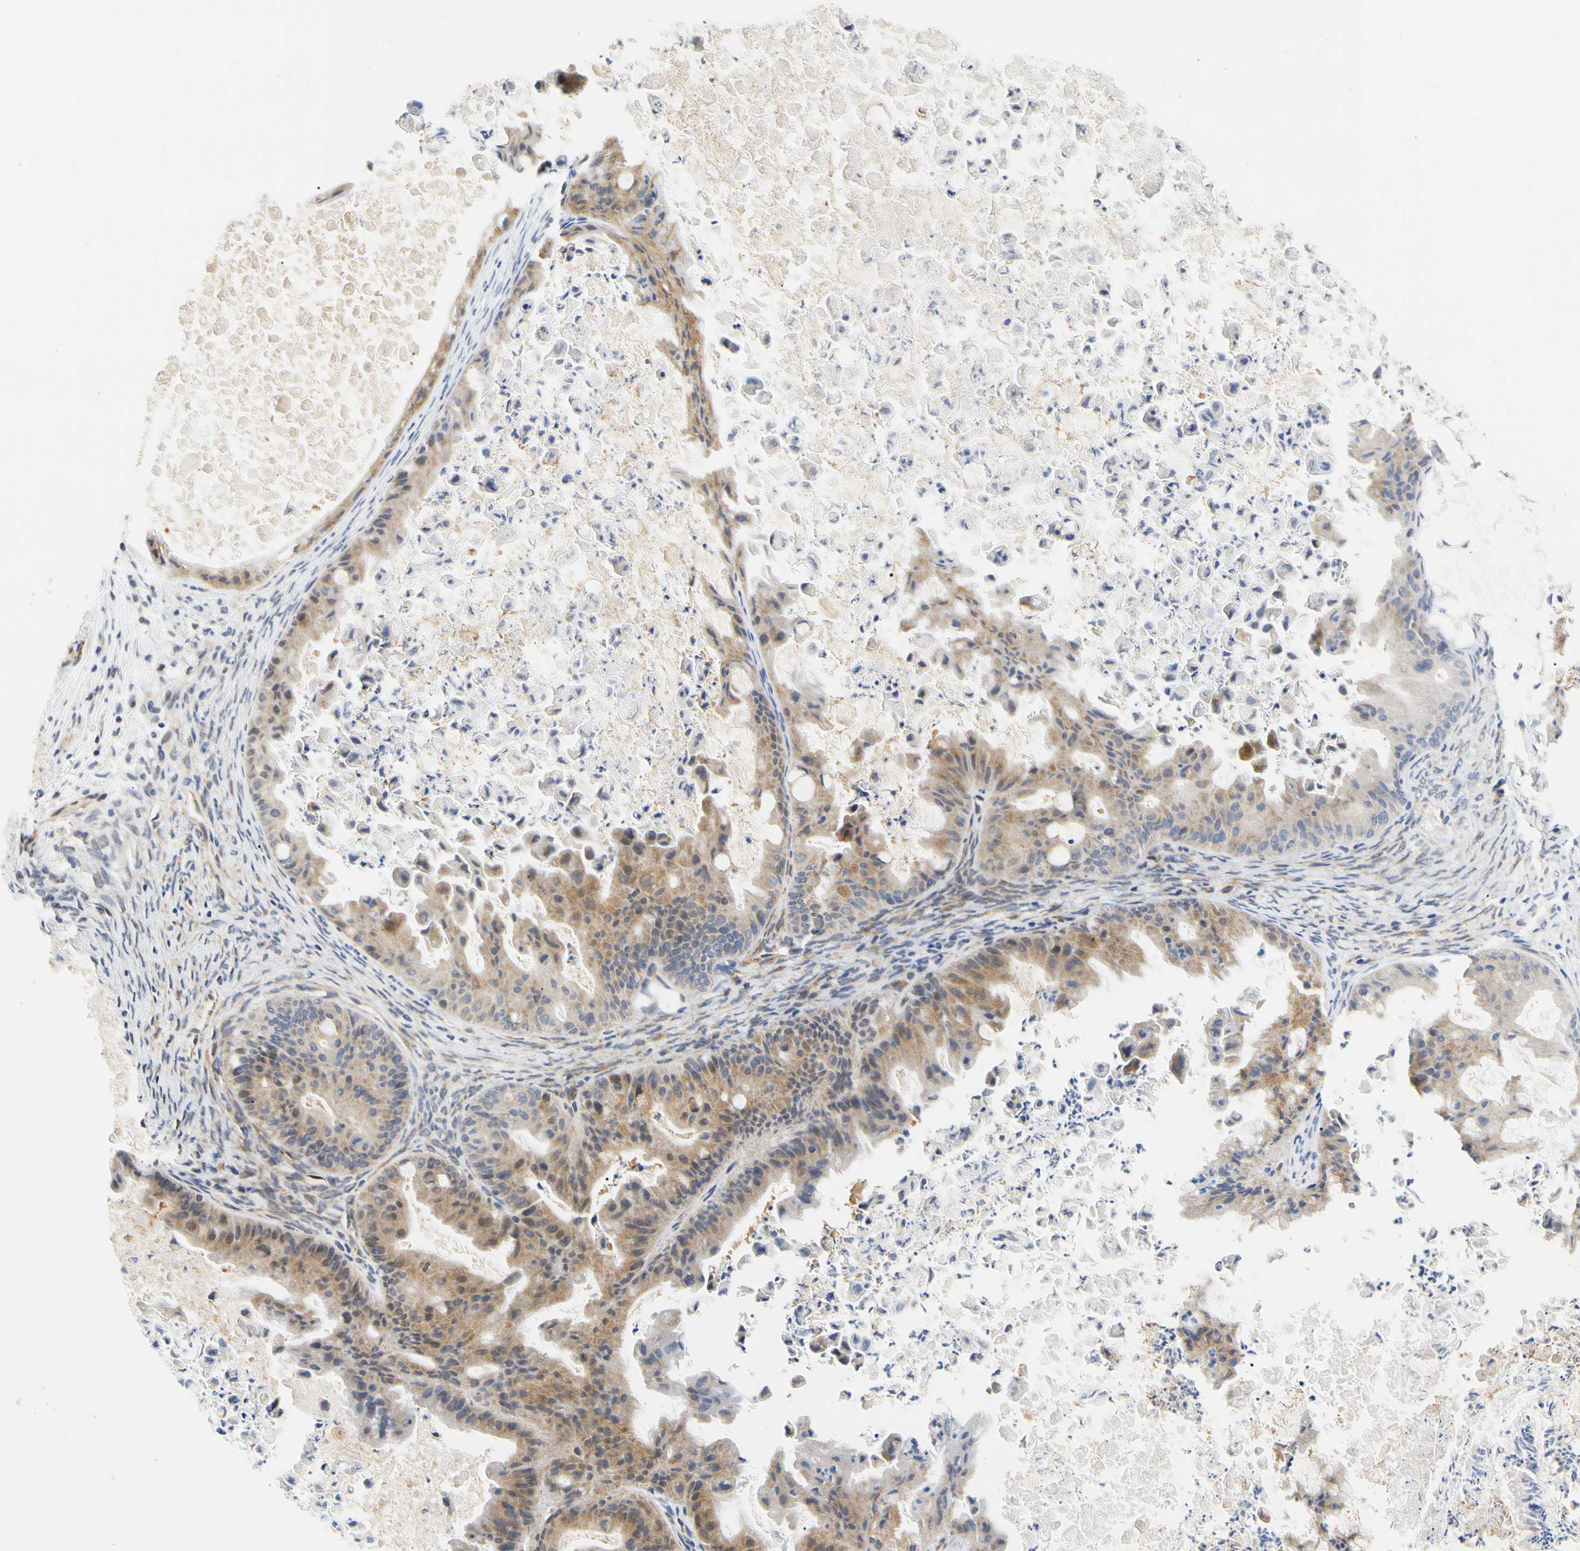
{"staining": {"intensity": "weak", "quantity": ">75%", "location": "cytoplasmic/membranous"}, "tissue": "ovarian cancer", "cell_type": "Tumor cells", "image_type": "cancer", "snomed": [{"axis": "morphology", "description": "Cystadenocarcinoma, mucinous, NOS"}, {"axis": "topography", "description": "Ovary"}], "caption": "DAB (3,3'-diaminobenzidine) immunohistochemical staining of human mucinous cystadenocarcinoma (ovarian) exhibits weak cytoplasmic/membranous protein staining in about >75% of tumor cells.", "gene": "ZNF236", "patient": {"sex": "female", "age": 37}}